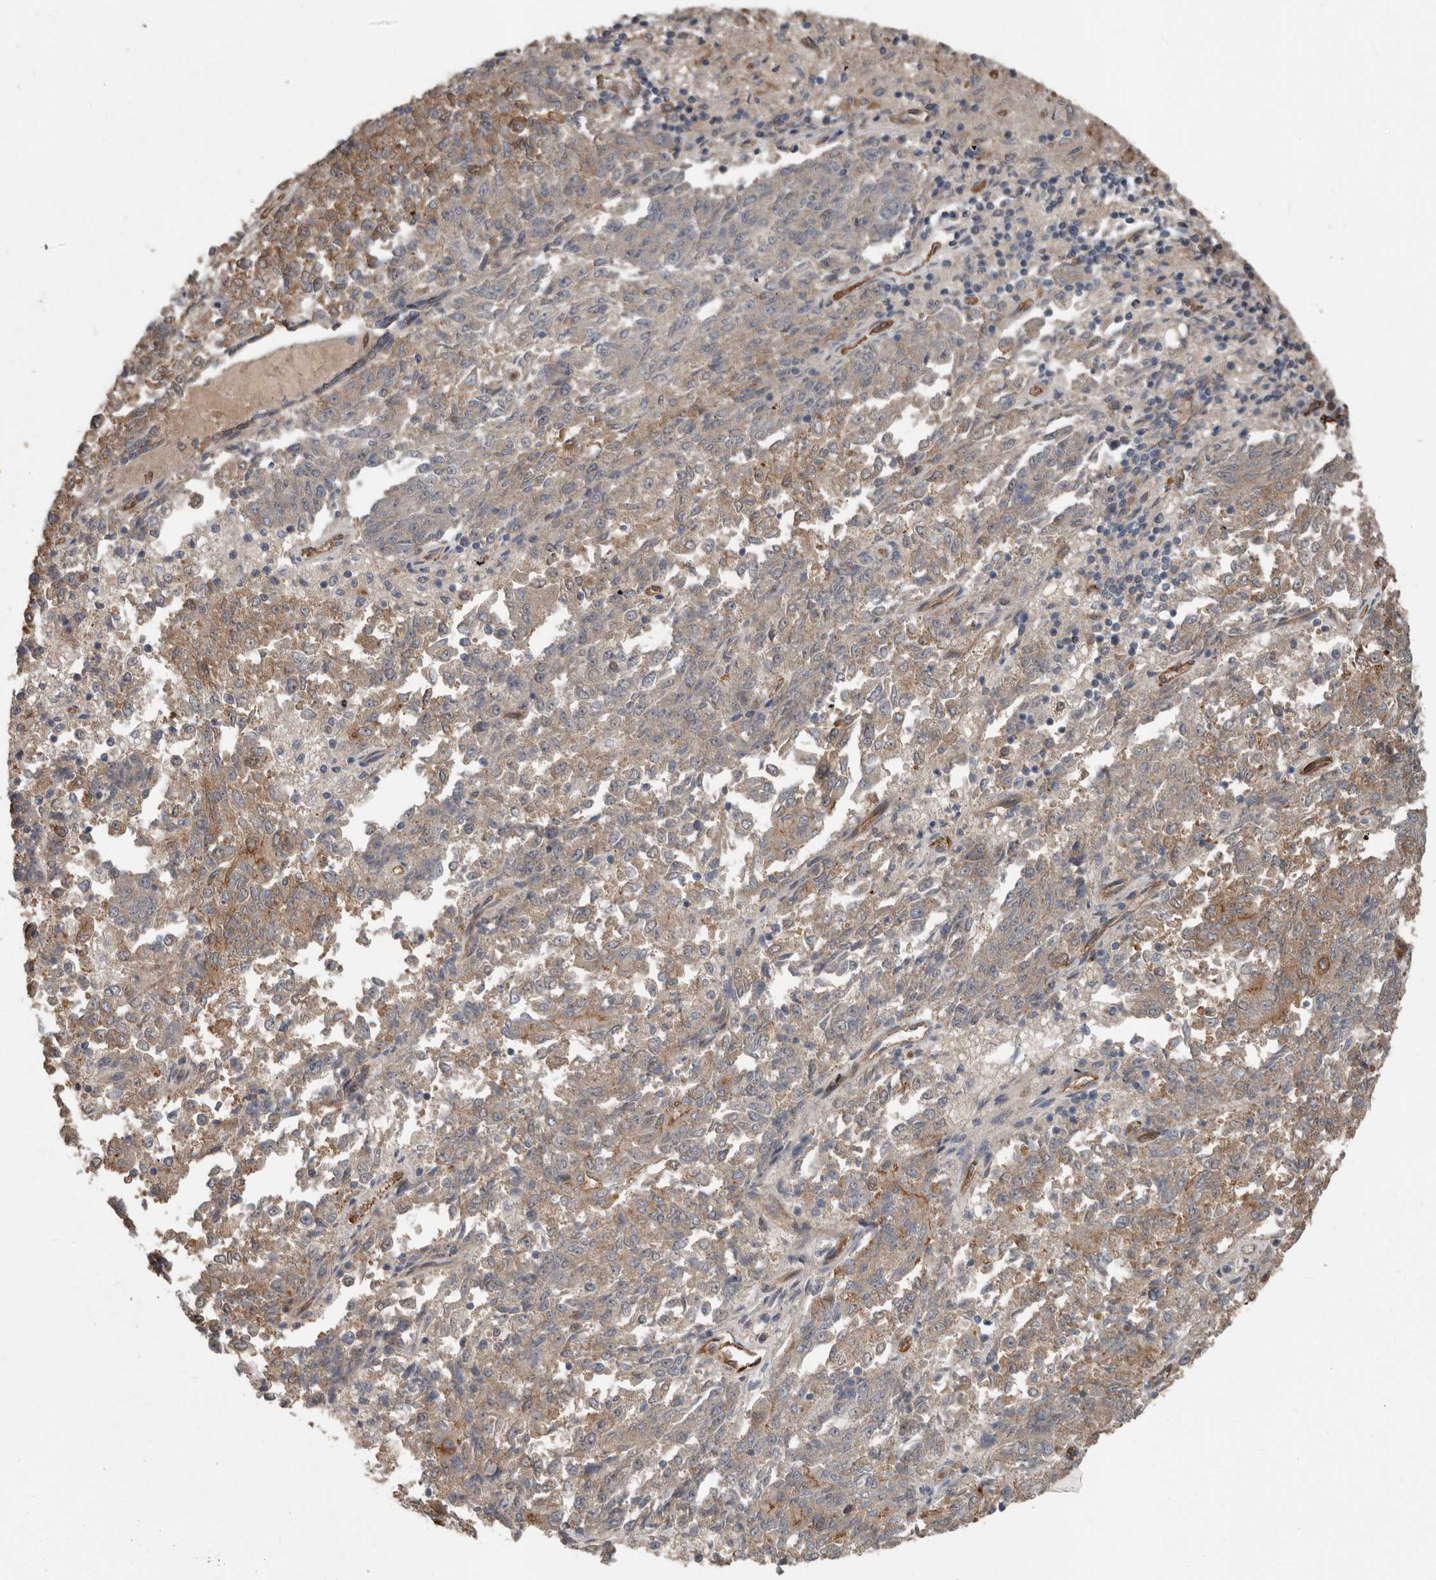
{"staining": {"intensity": "weak", "quantity": "25%-75%", "location": "cytoplasmic/membranous"}, "tissue": "endometrial cancer", "cell_type": "Tumor cells", "image_type": "cancer", "snomed": [{"axis": "morphology", "description": "Adenocarcinoma, NOS"}, {"axis": "topography", "description": "Endometrium"}], "caption": "An immunohistochemistry image of tumor tissue is shown. Protein staining in brown highlights weak cytoplasmic/membranous positivity in endometrial adenocarcinoma within tumor cells.", "gene": "YOD1", "patient": {"sex": "female", "age": 80}}